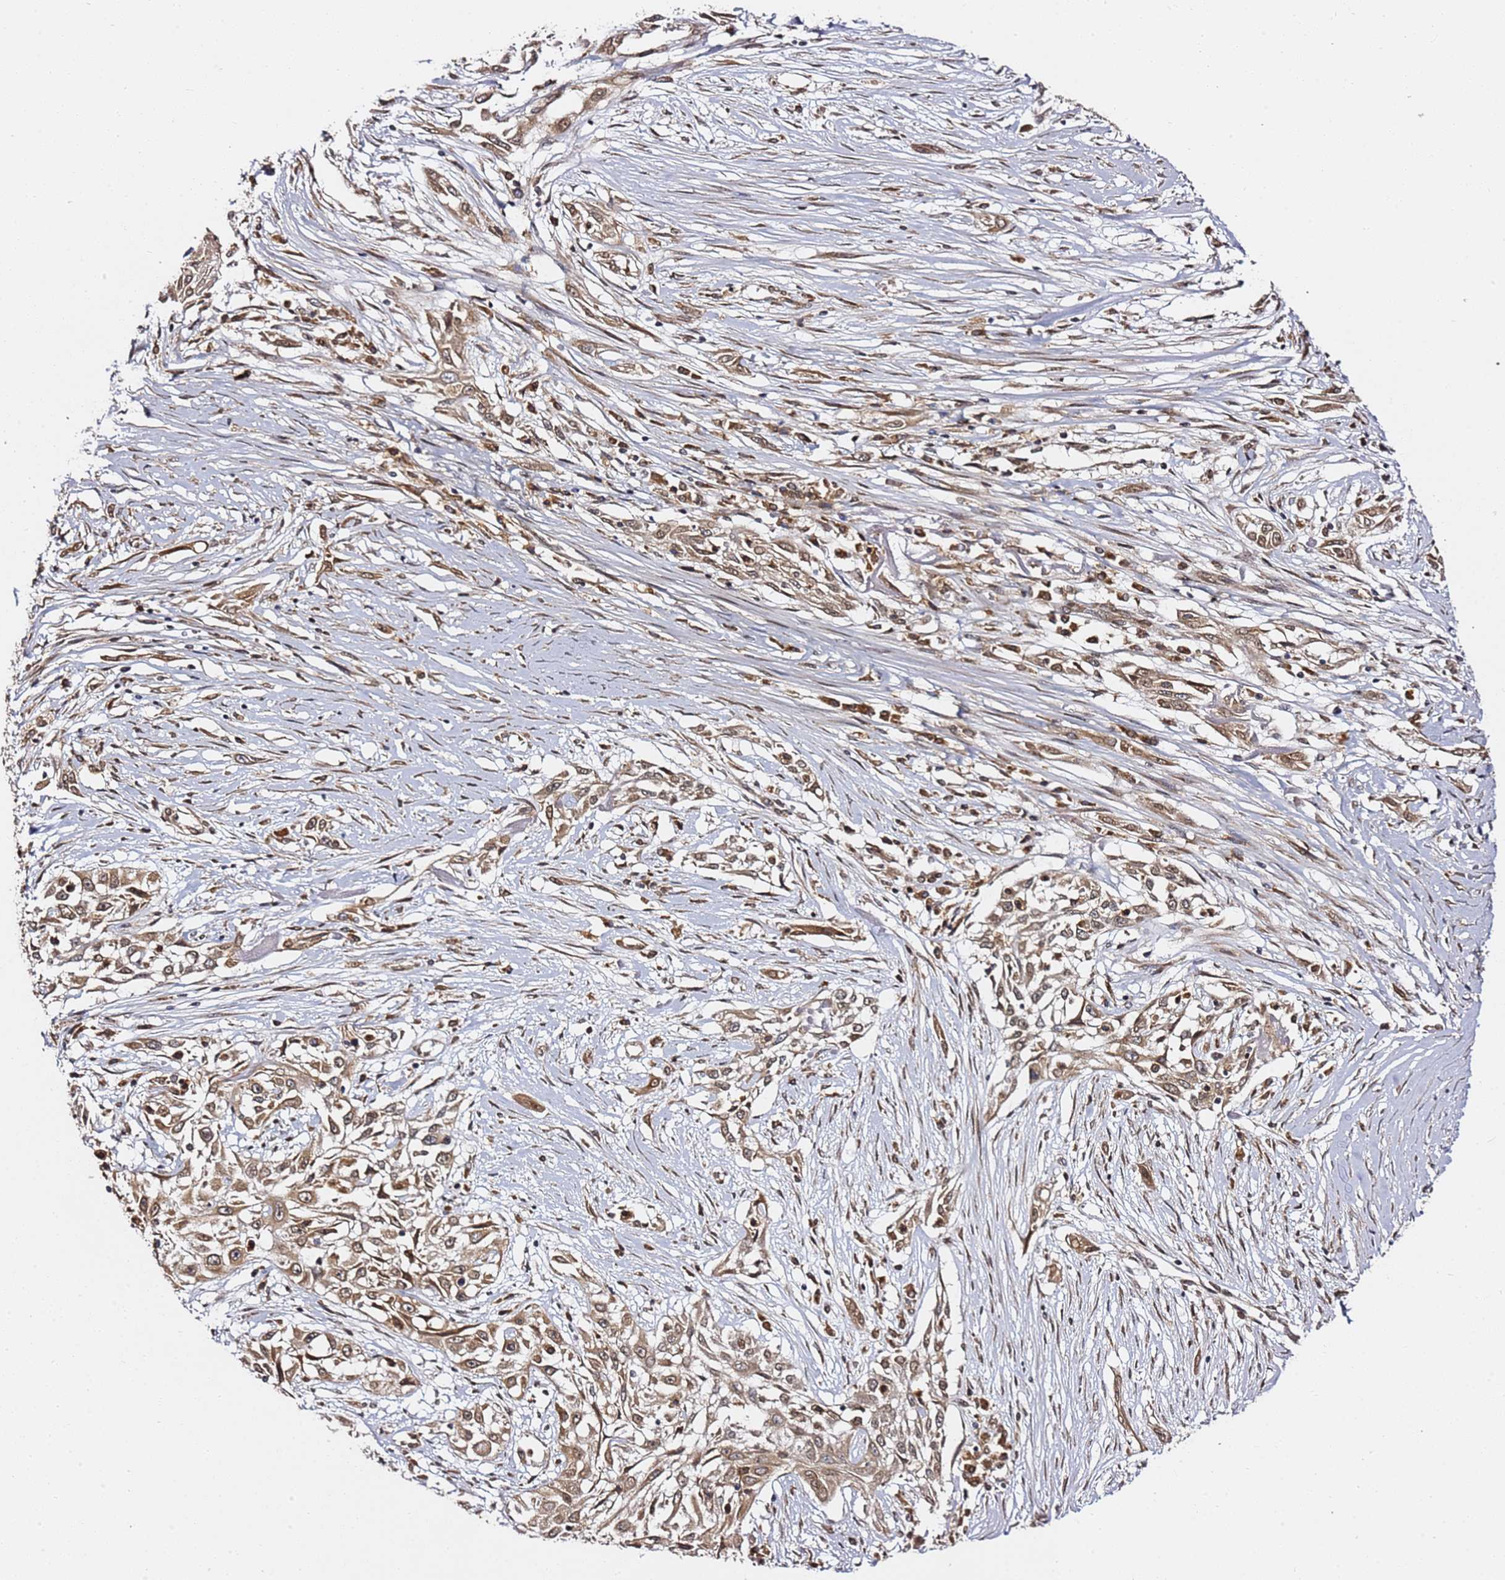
{"staining": {"intensity": "moderate", "quantity": ">75%", "location": "cytoplasmic/membranous"}, "tissue": "skin cancer", "cell_type": "Tumor cells", "image_type": "cancer", "snomed": [{"axis": "morphology", "description": "Squamous cell carcinoma, NOS"}, {"axis": "morphology", "description": "Squamous cell carcinoma, metastatic, NOS"}, {"axis": "topography", "description": "Skin"}, {"axis": "topography", "description": "Lymph node"}], "caption": "Immunohistochemistry (IHC) histopathology image of squamous cell carcinoma (skin) stained for a protein (brown), which displays medium levels of moderate cytoplasmic/membranous positivity in approximately >75% of tumor cells.", "gene": "PRKAB2", "patient": {"sex": "male", "age": 75}}